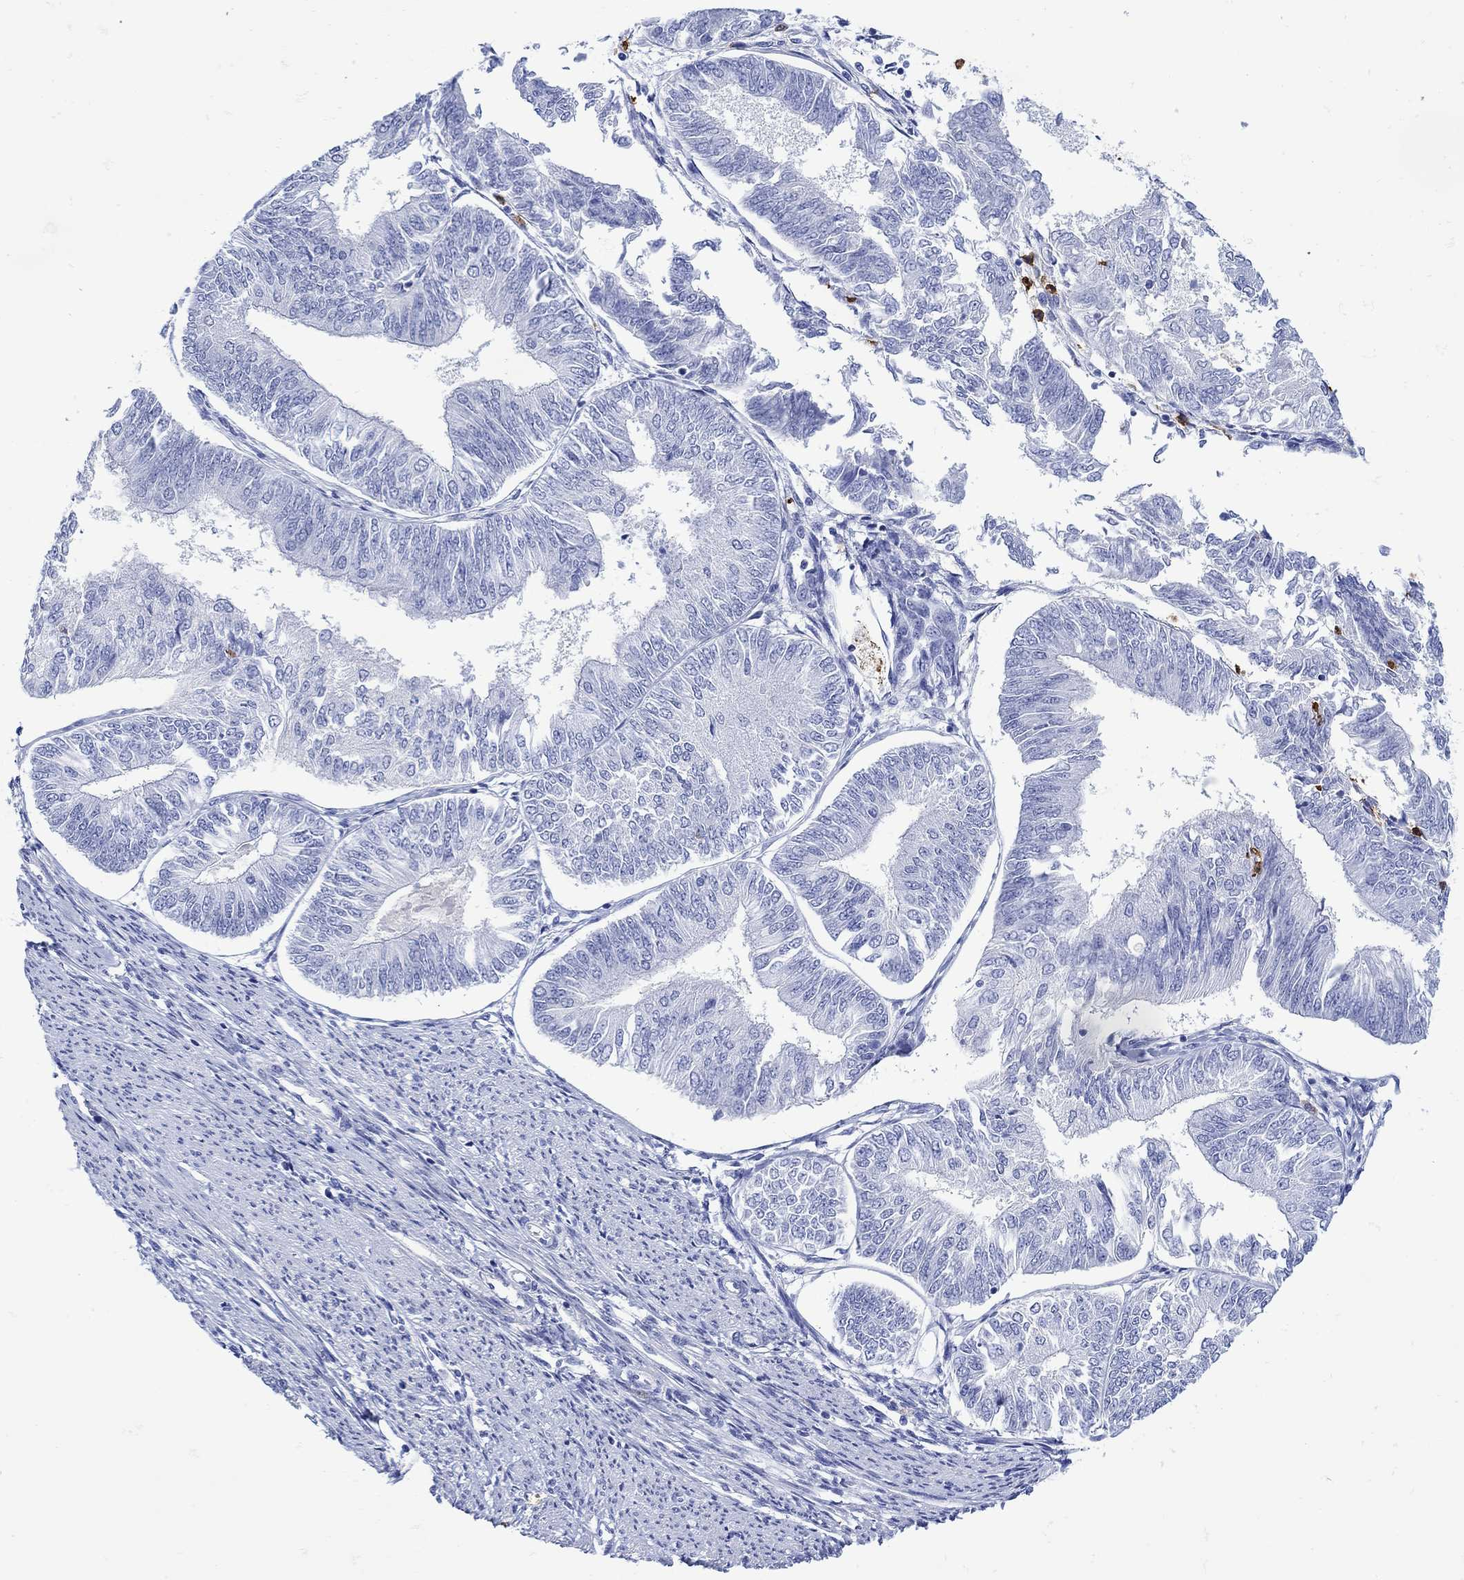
{"staining": {"intensity": "negative", "quantity": "none", "location": "none"}, "tissue": "endometrial cancer", "cell_type": "Tumor cells", "image_type": "cancer", "snomed": [{"axis": "morphology", "description": "Adenocarcinoma, NOS"}, {"axis": "topography", "description": "Endometrium"}], "caption": "Micrograph shows no significant protein expression in tumor cells of endometrial cancer.", "gene": "LINGO3", "patient": {"sex": "female", "age": 58}}